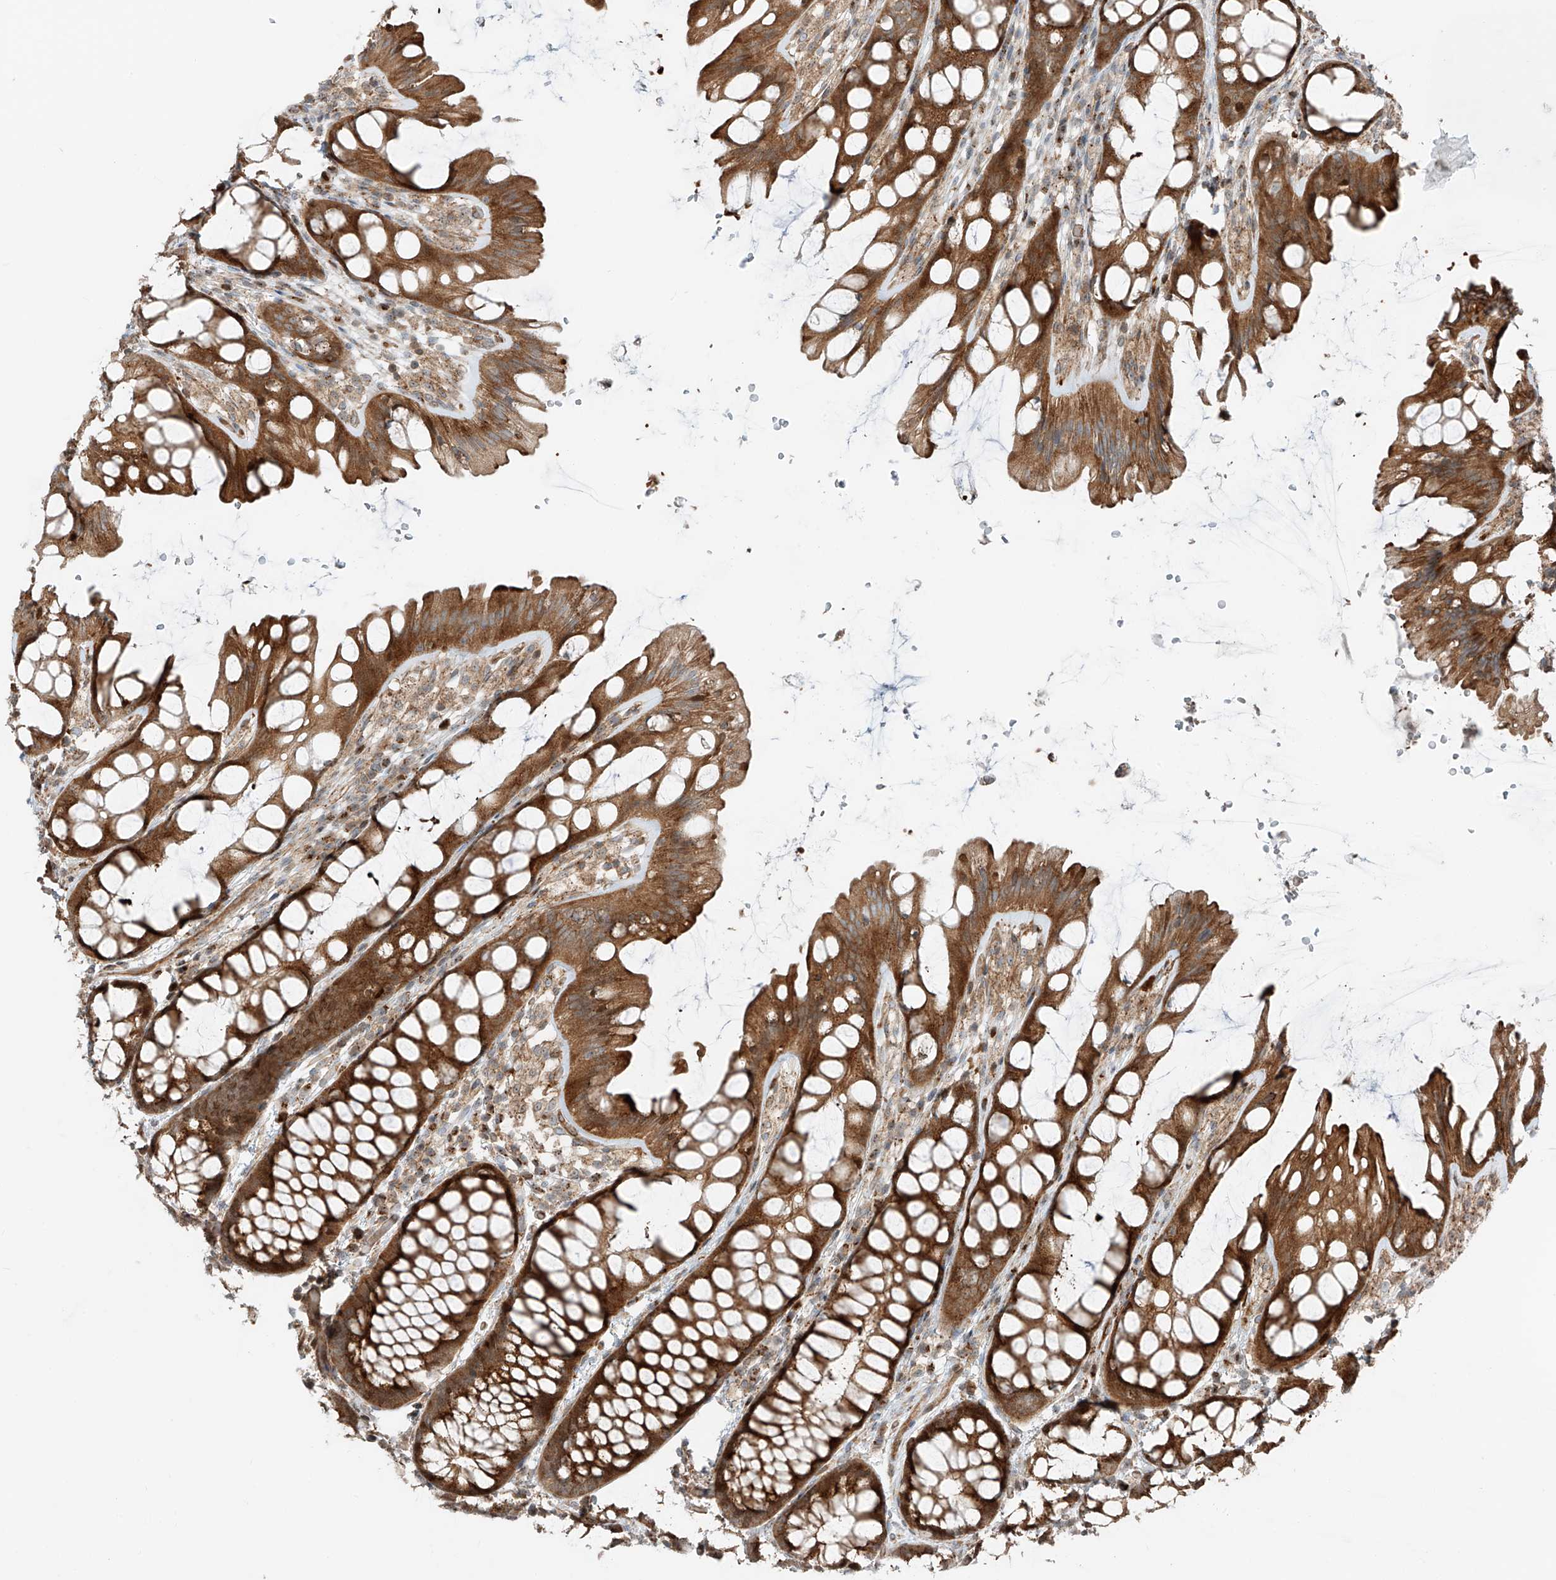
{"staining": {"intensity": "moderate", "quantity": ">75%", "location": "cytoplasmic/membranous"}, "tissue": "colon", "cell_type": "Endothelial cells", "image_type": "normal", "snomed": [{"axis": "morphology", "description": "Normal tissue, NOS"}, {"axis": "topography", "description": "Colon"}], "caption": "There is medium levels of moderate cytoplasmic/membranous positivity in endothelial cells of unremarkable colon, as demonstrated by immunohistochemical staining (brown color).", "gene": "USP48", "patient": {"sex": "male", "age": 47}}